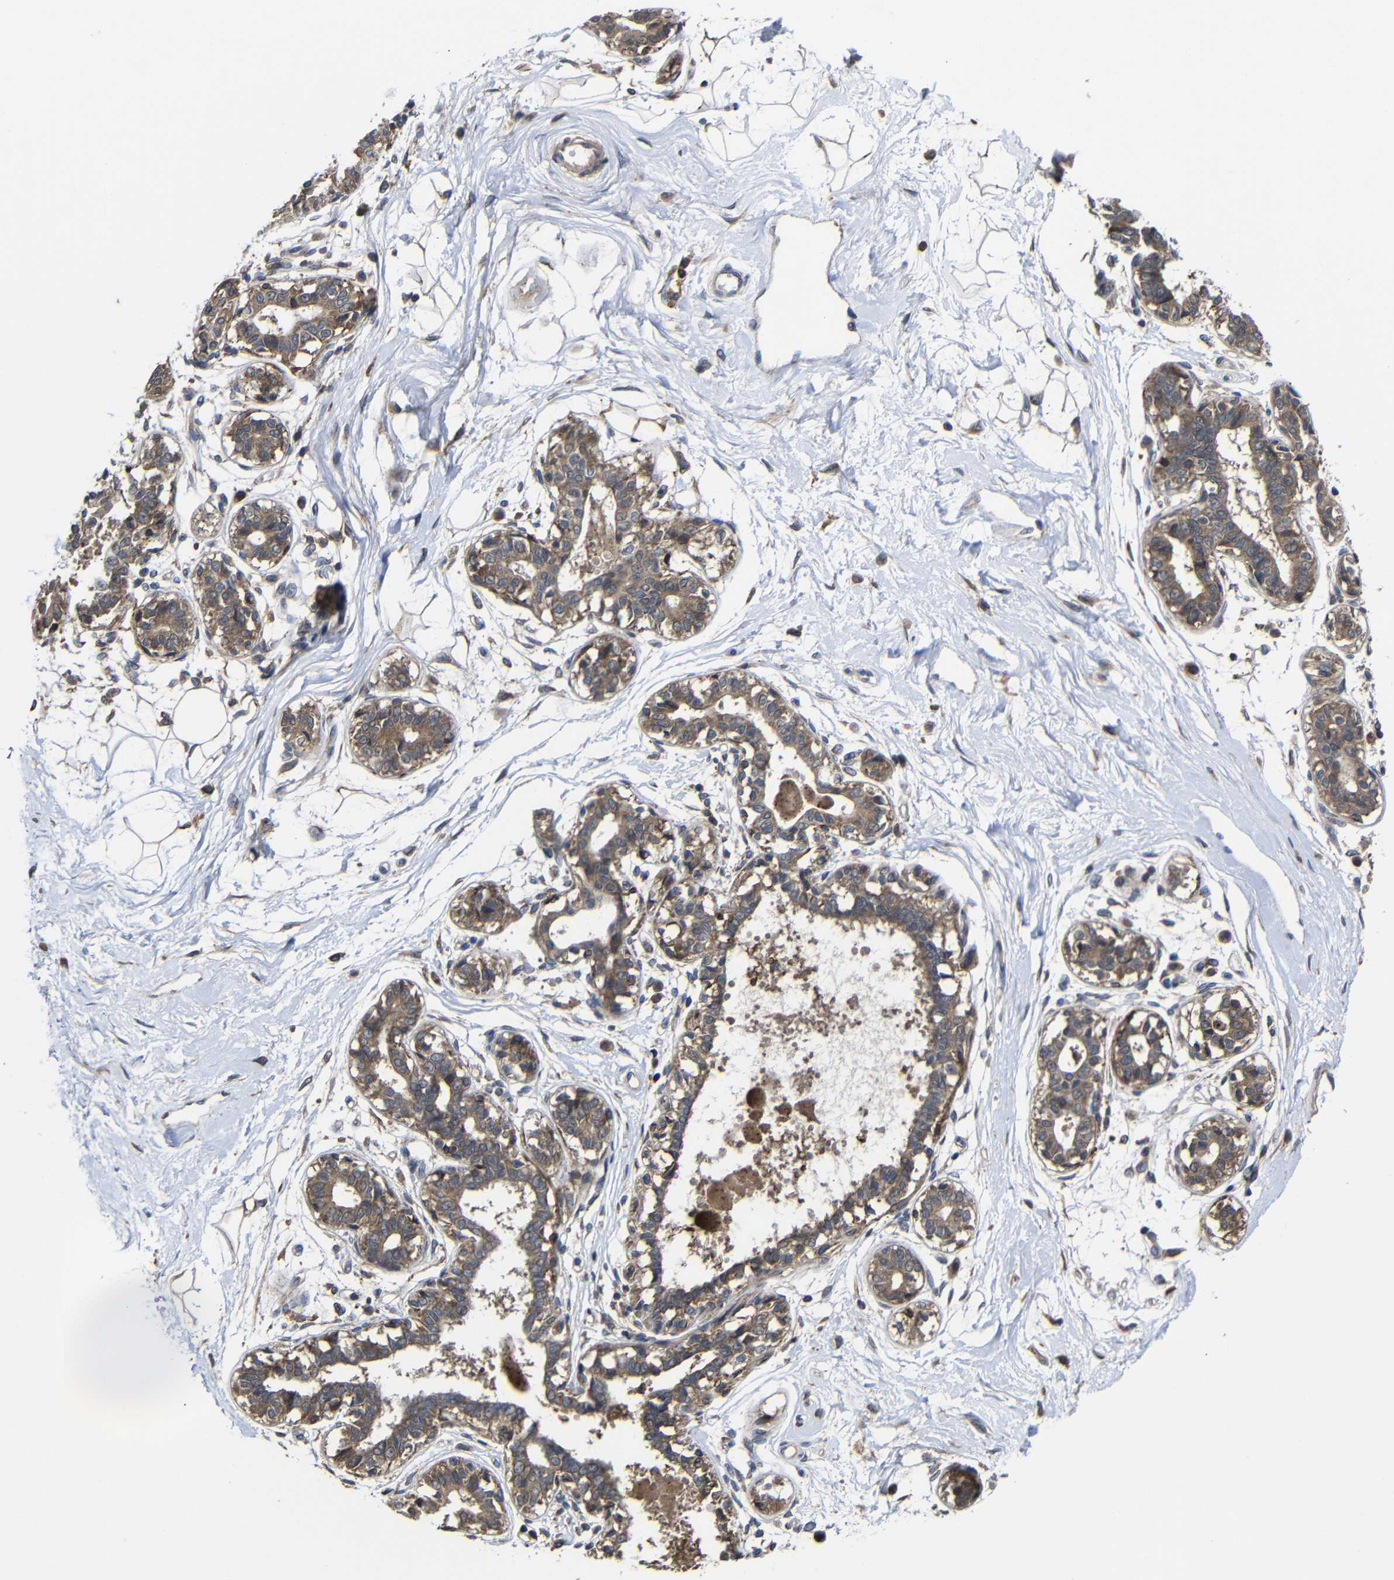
{"staining": {"intensity": "negative", "quantity": "none", "location": "none"}, "tissue": "breast", "cell_type": "Adipocytes", "image_type": "normal", "snomed": [{"axis": "morphology", "description": "Normal tissue, NOS"}, {"axis": "topography", "description": "Breast"}], "caption": "Immunohistochemistry photomicrograph of unremarkable human breast stained for a protein (brown), which reveals no expression in adipocytes.", "gene": "LPAR5", "patient": {"sex": "female", "age": 45}}